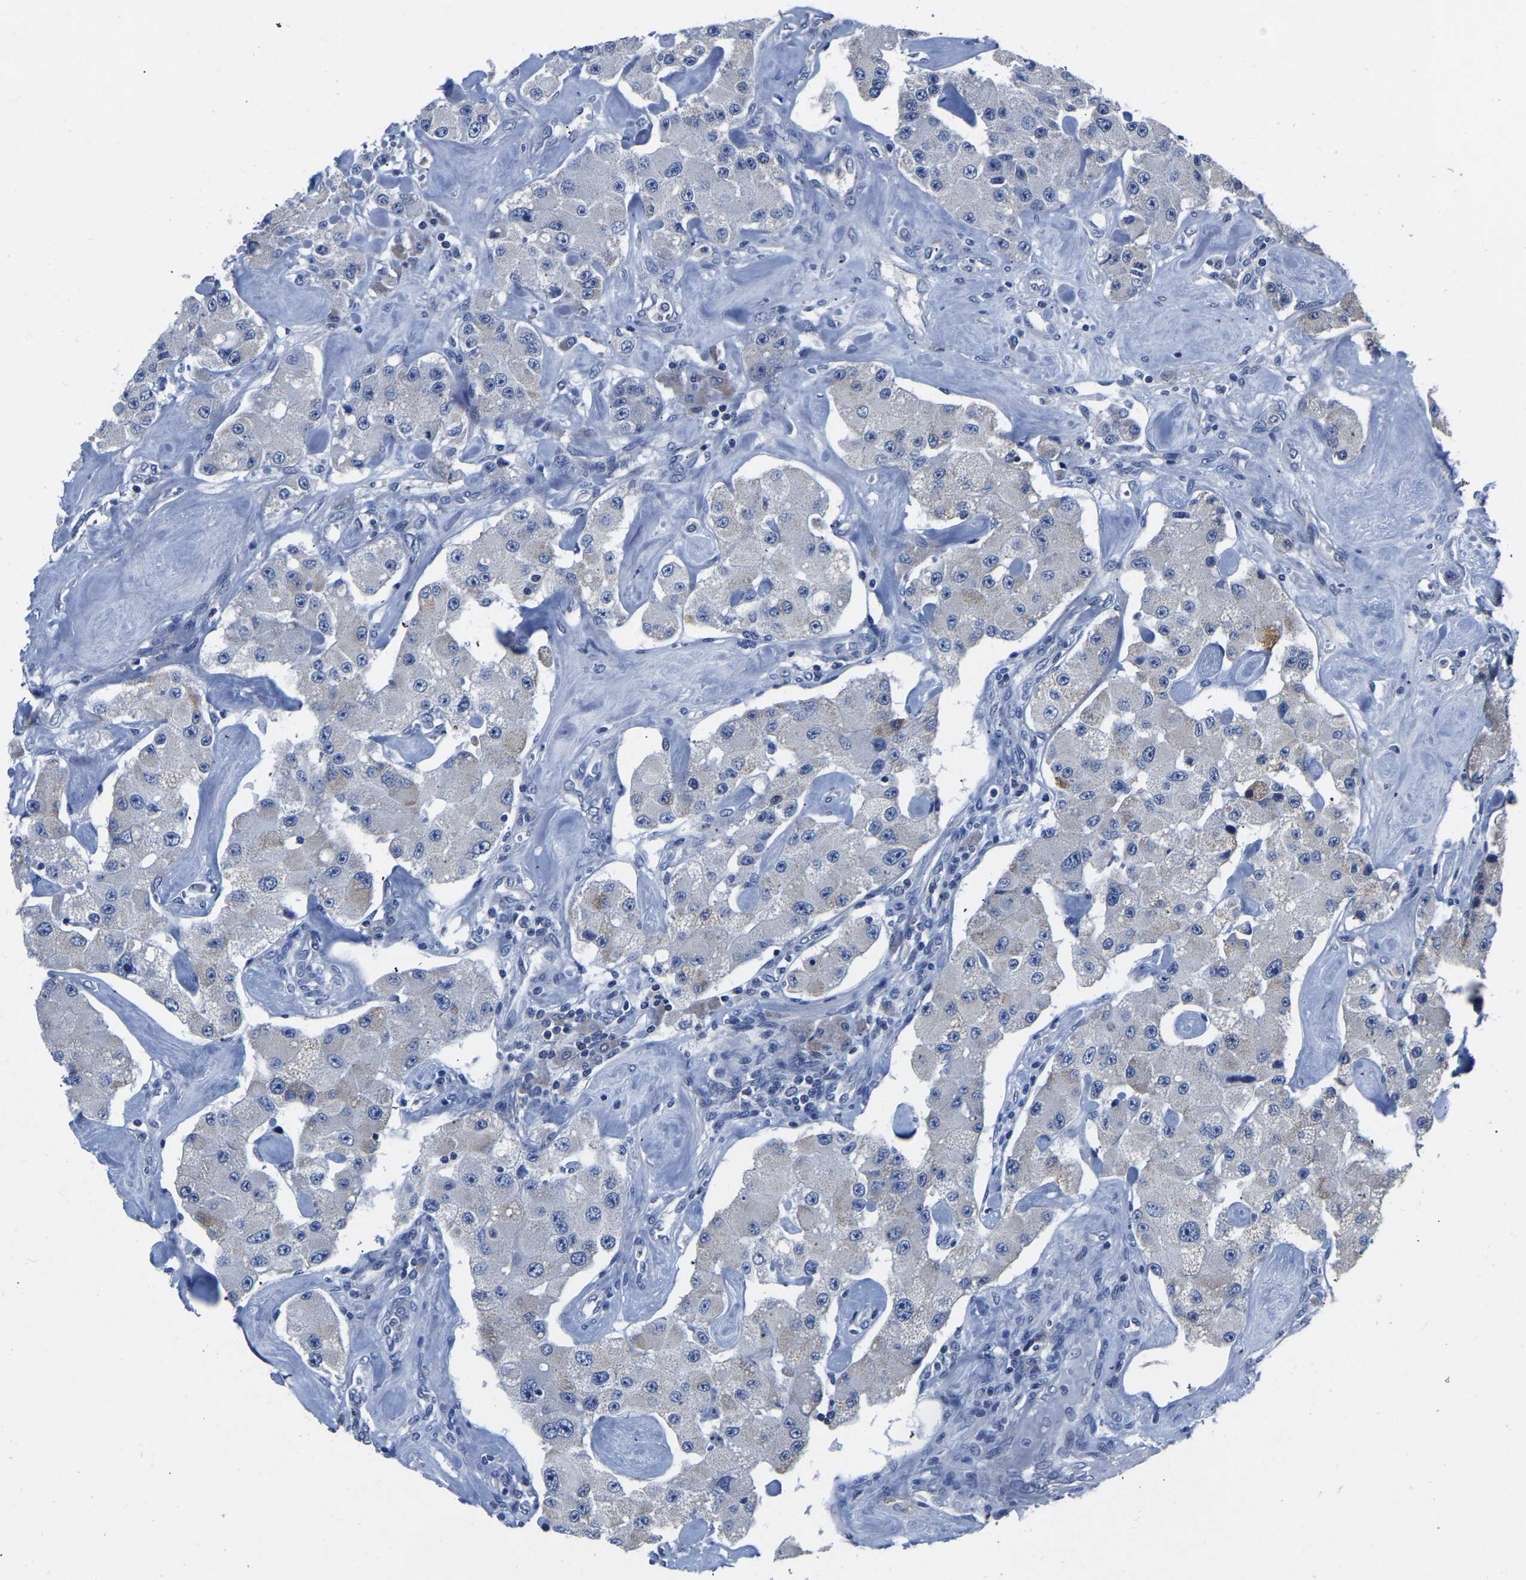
{"staining": {"intensity": "negative", "quantity": "none", "location": "none"}, "tissue": "carcinoid", "cell_type": "Tumor cells", "image_type": "cancer", "snomed": [{"axis": "morphology", "description": "Carcinoid, malignant, NOS"}, {"axis": "topography", "description": "Pancreas"}], "caption": "IHC image of neoplastic tissue: human carcinoid stained with DAB demonstrates no significant protein expression in tumor cells.", "gene": "FGD5", "patient": {"sex": "male", "age": 41}}